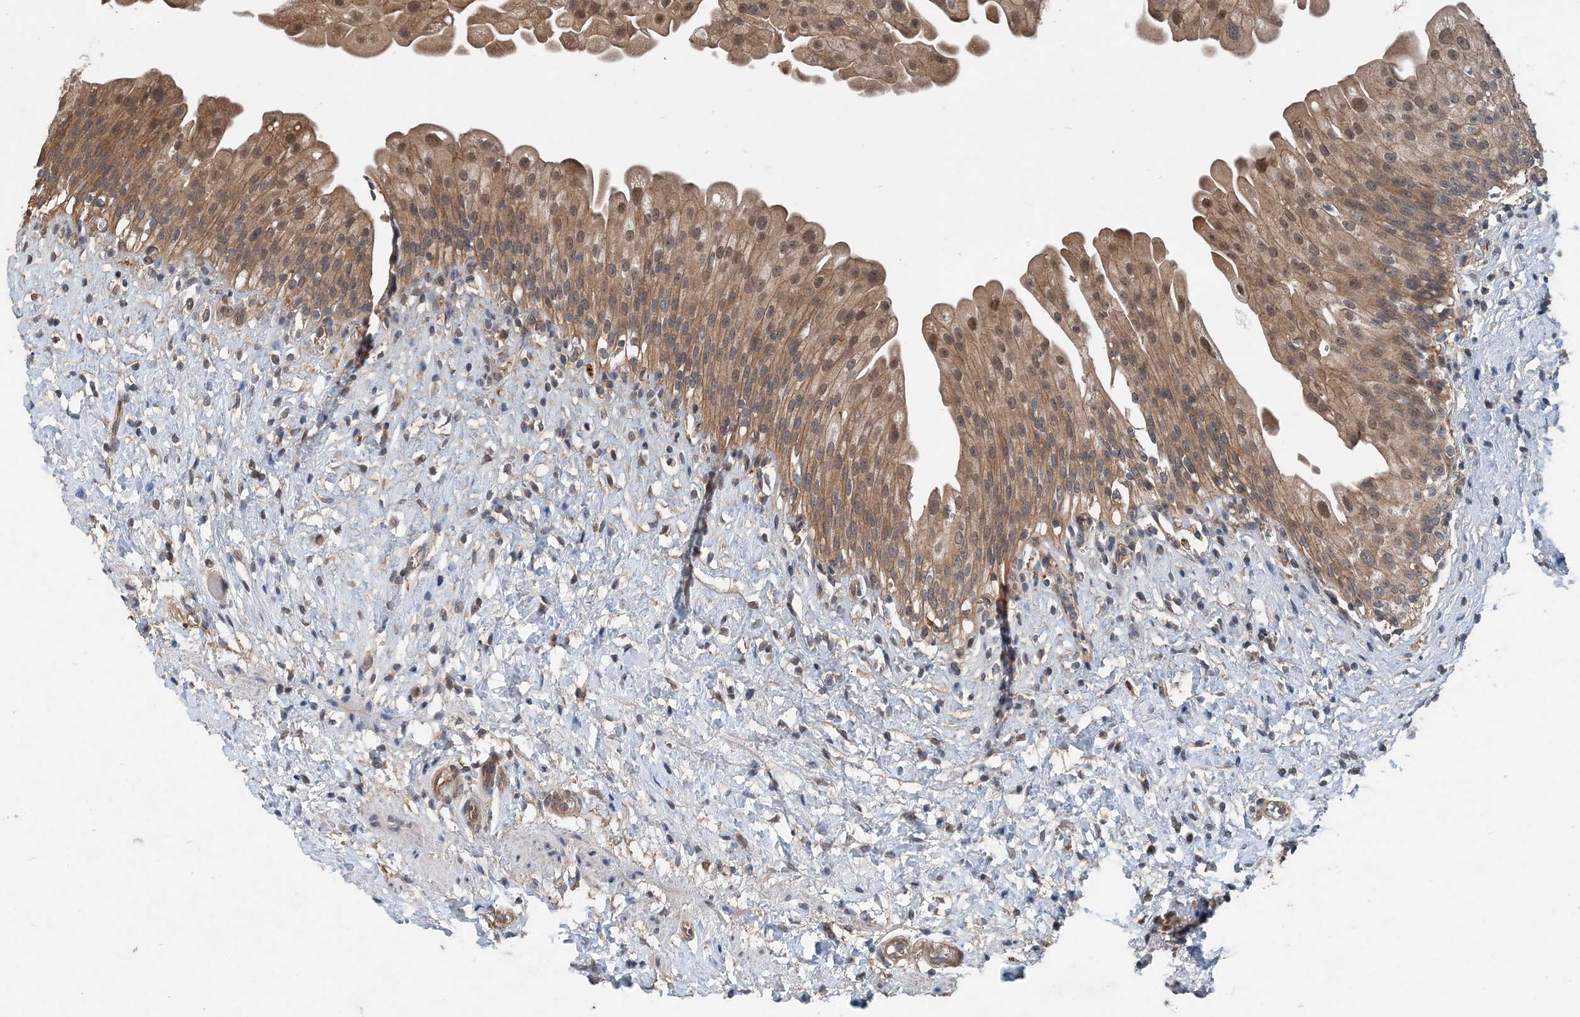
{"staining": {"intensity": "moderate", "quantity": "25%-75%", "location": "cytoplasmic/membranous,nuclear"}, "tissue": "urinary bladder", "cell_type": "Urothelial cells", "image_type": "normal", "snomed": [{"axis": "morphology", "description": "Normal tissue, NOS"}, {"axis": "topography", "description": "Urinary bladder"}], "caption": "A micrograph of human urinary bladder stained for a protein demonstrates moderate cytoplasmic/membranous,nuclear brown staining in urothelial cells. The protein of interest is stained brown, and the nuclei are stained in blue (DAB IHC with brightfield microscopy, high magnification).", "gene": "SMPD3", "patient": {"sex": "female", "age": 27}}